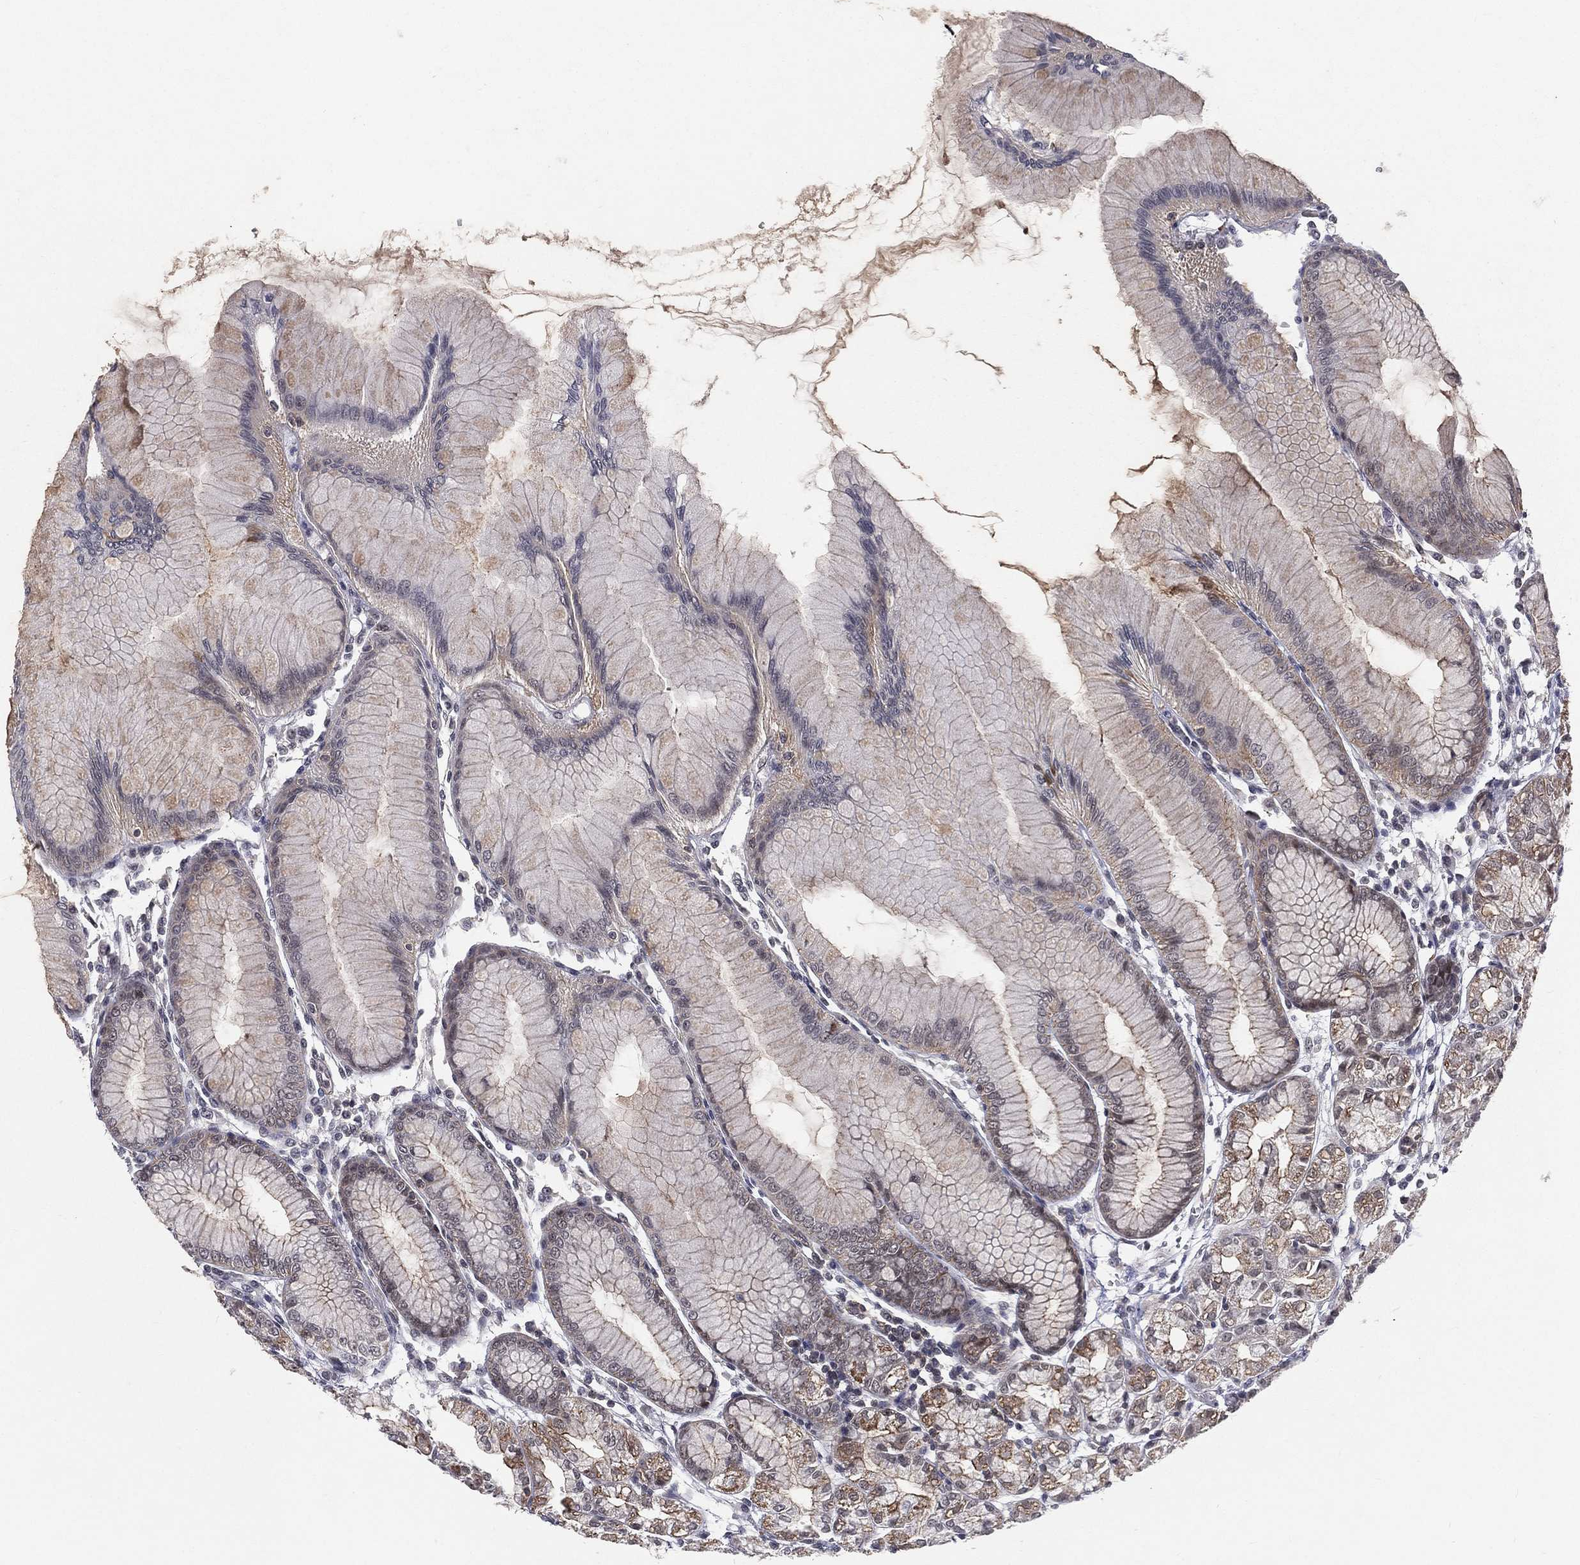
{"staining": {"intensity": "moderate", "quantity": "25%-75%", "location": "cytoplasmic/membranous"}, "tissue": "stomach", "cell_type": "Glandular cells", "image_type": "normal", "snomed": [{"axis": "morphology", "description": "Normal tissue, NOS"}, {"axis": "topography", "description": "Stomach"}], "caption": "Protein expression analysis of normal human stomach reveals moderate cytoplasmic/membranous staining in about 25%-75% of glandular cells. (brown staining indicates protein expression, while blue staining denotes nuclei).", "gene": "MORC2", "patient": {"sex": "female", "age": 57}}